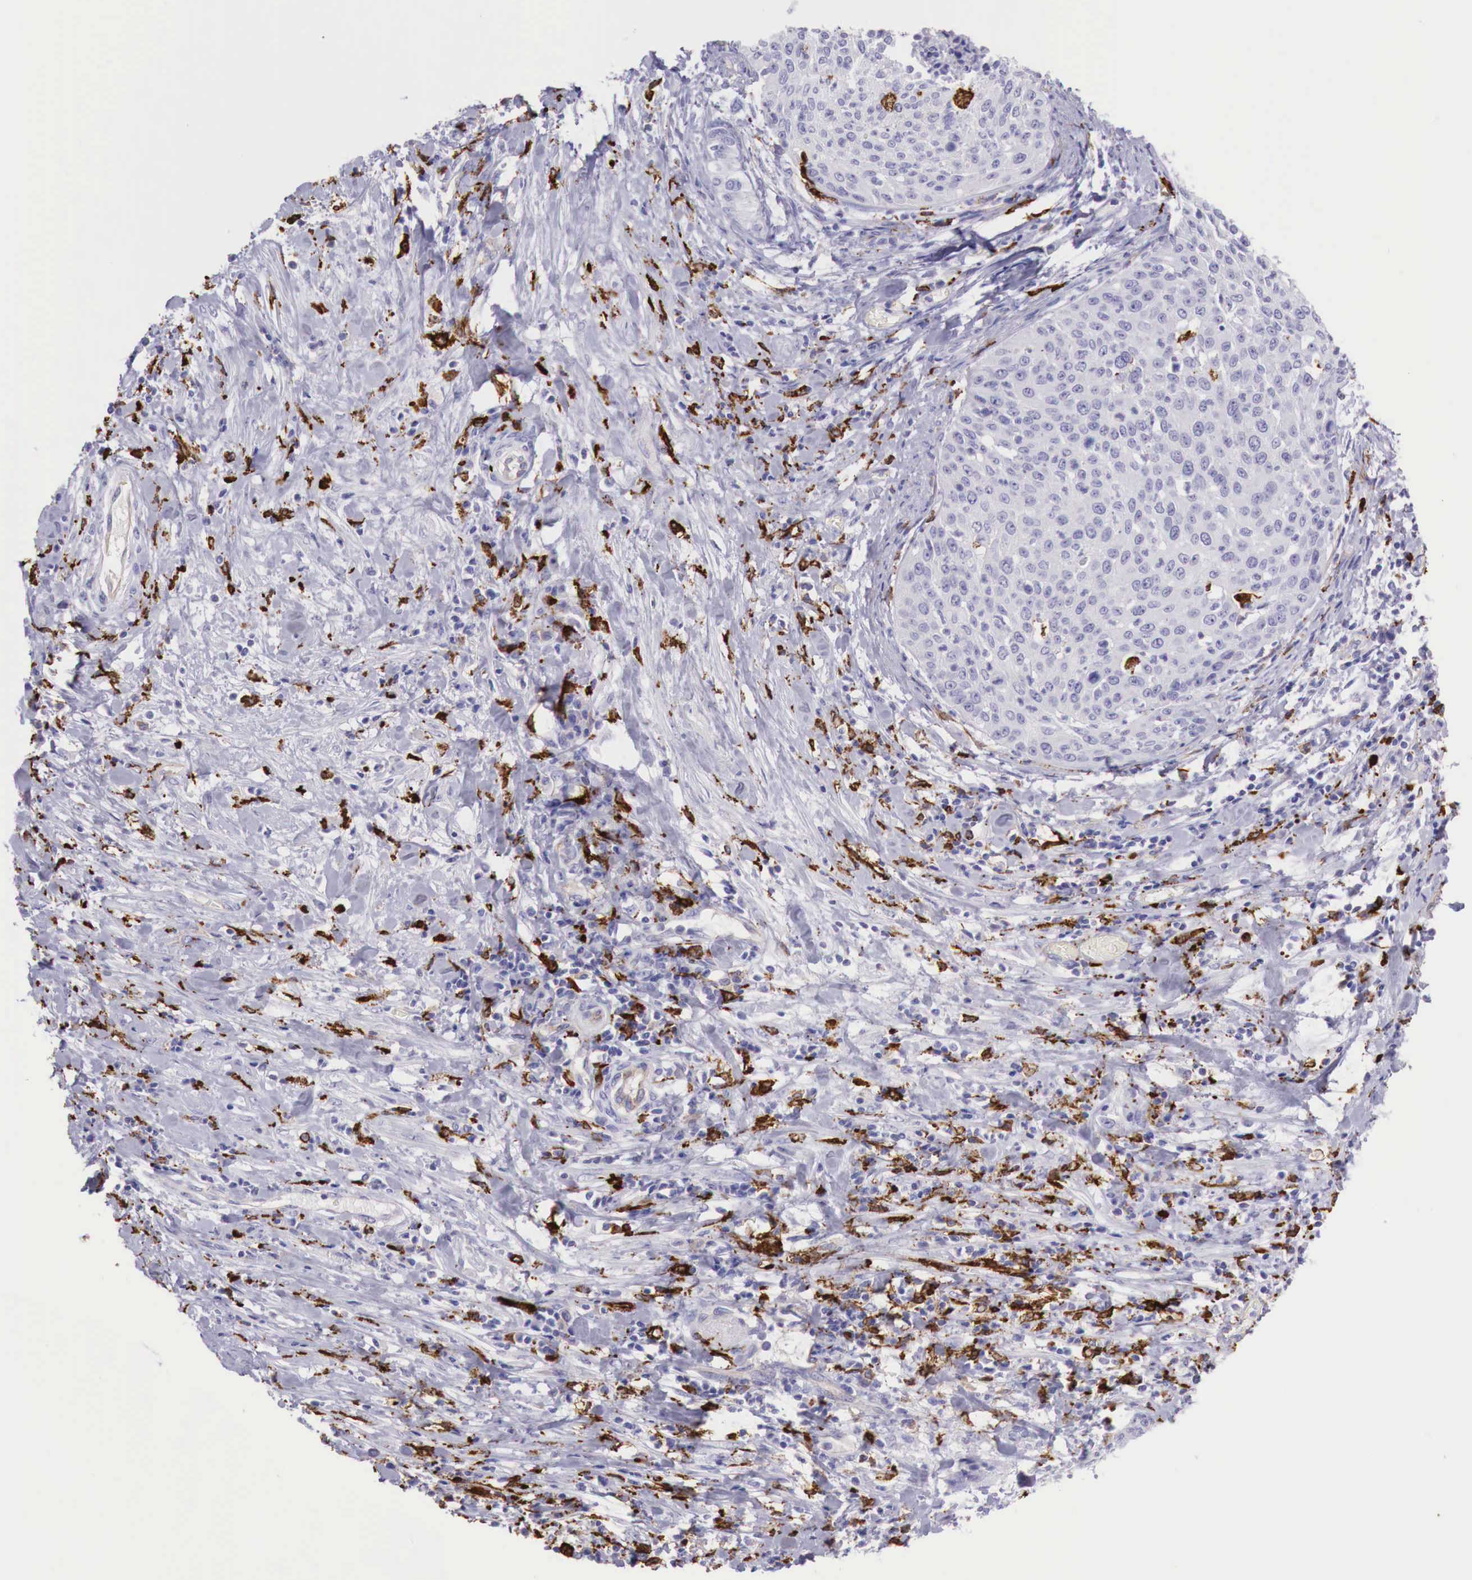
{"staining": {"intensity": "negative", "quantity": "none", "location": "none"}, "tissue": "cervical cancer", "cell_type": "Tumor cells", "image_type": "cancer", "snomed": [{"axis": "morphology", "description": "Squamous cell carcinoma, NOS"}, {"axis": "topography", "description": "Cervix"}], "caption": "Immunohistochemical staining of human cervical squamous cell carcinoma exhibits no significant positivity in tumor cells.", "gene": "MSR1", "patient": {"sex": "female", "age": 41}}